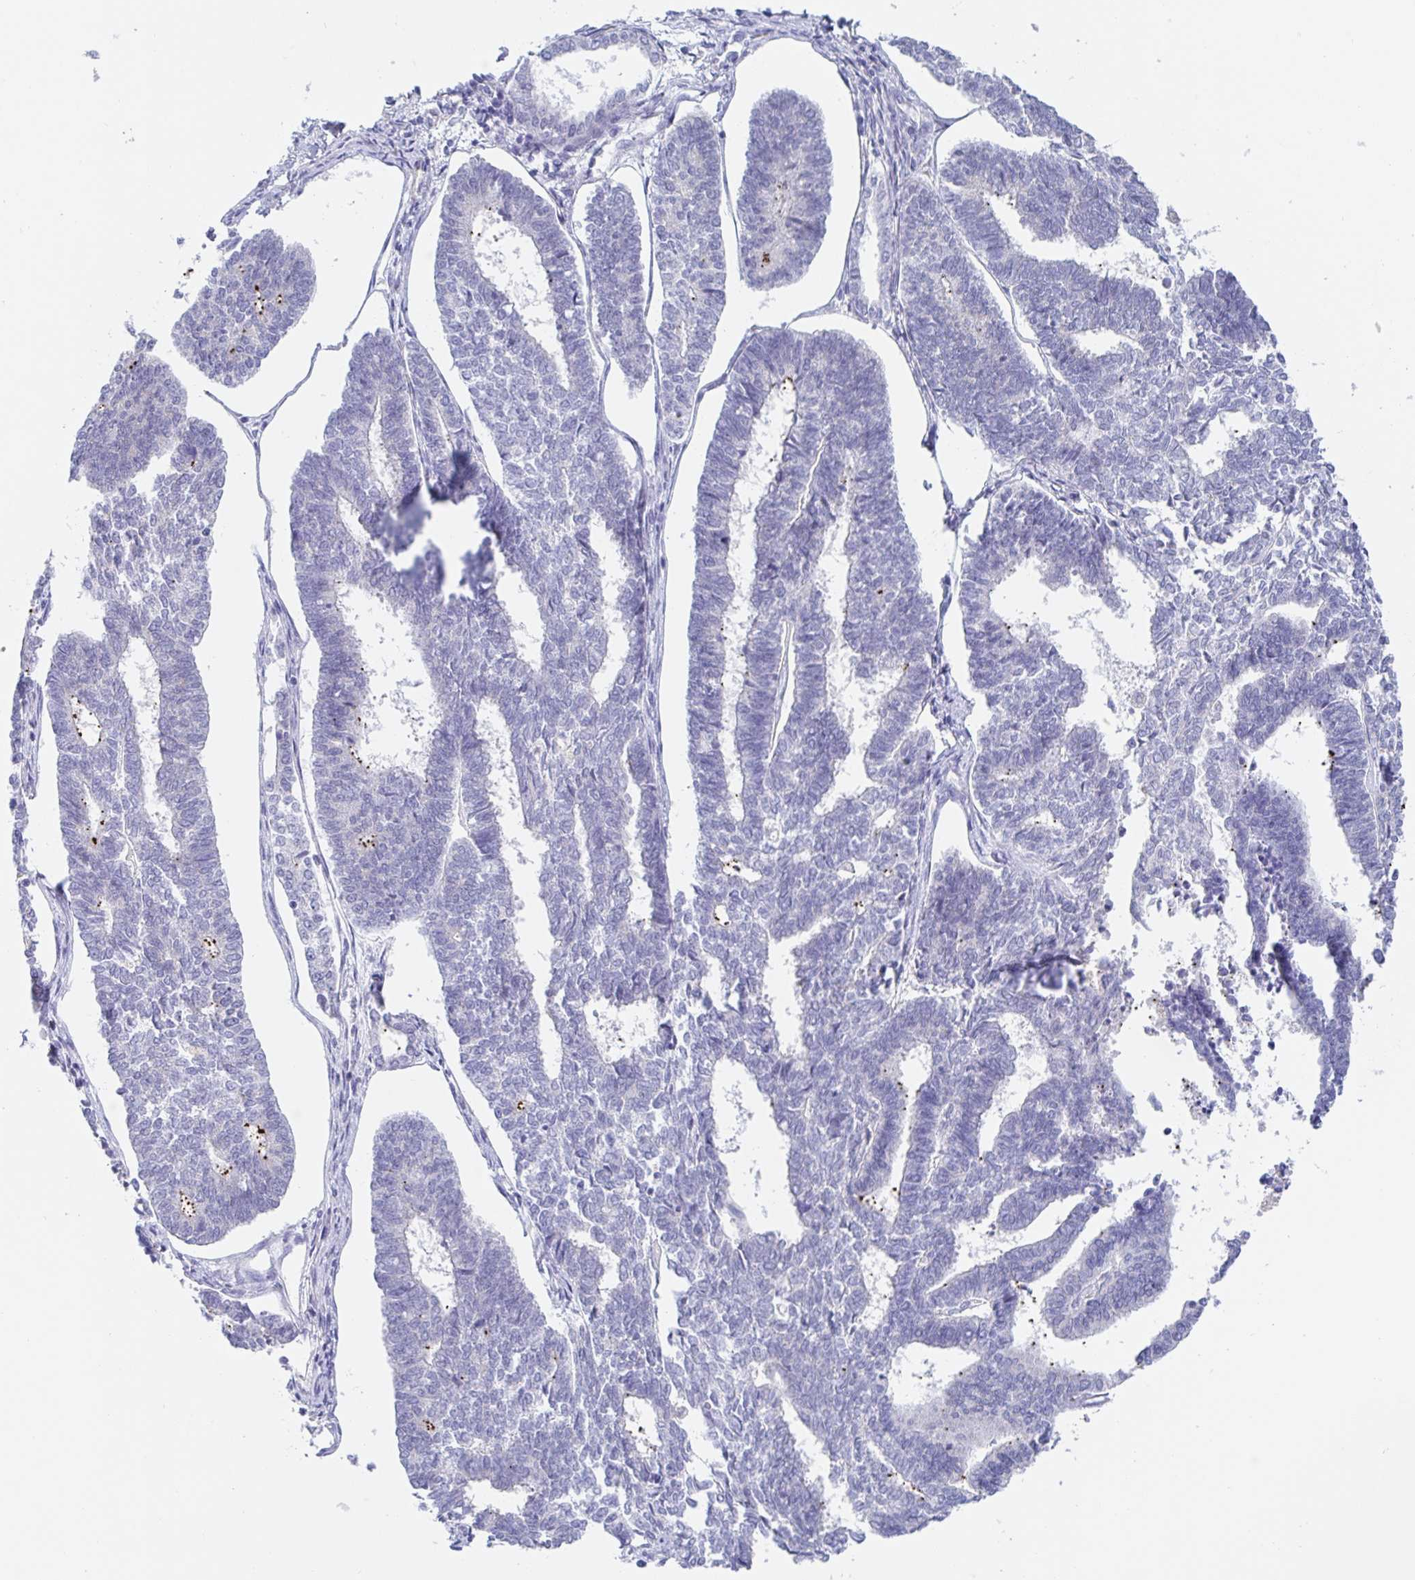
{"staining": {"intensity": "negative", "quantity": "none", "location": "none"}, "tissue": "endometrial cancer", "cell_type": "Tumor cells", "image_type": "cancer", "snomed": [{"axis": "morphology", "description": "Adenocarcinoma, NOS"}, {"axis": "topography", "description": "Endometrium"}], "caption": "This is a histopathology image of immunohistochemistry (IHC) staining of endometrial adenocarcinoma, which shows no expression in tumor cells.", "gene": "SIAH3", "patient": {"sex": "female", "age": 70}}